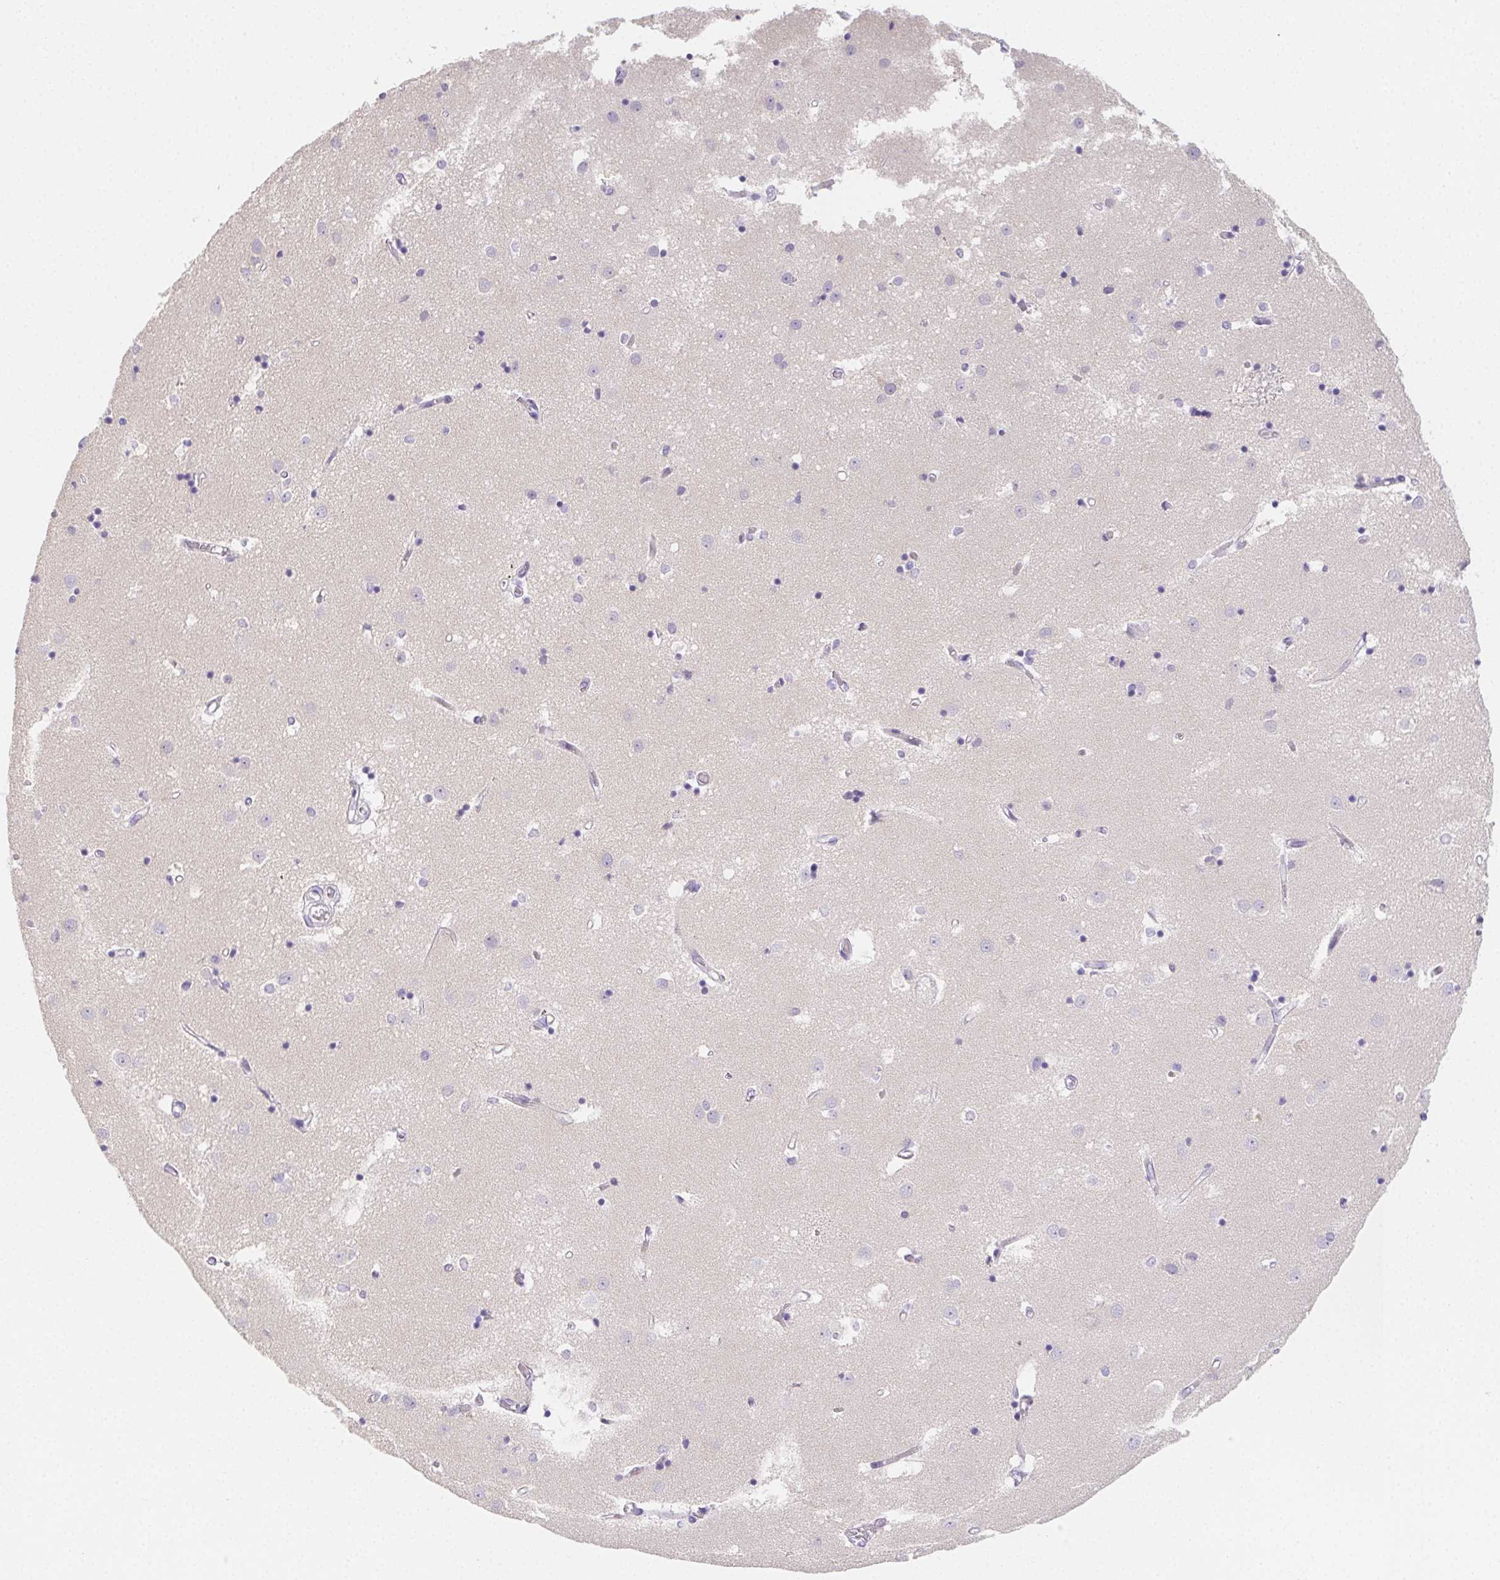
{"staining": {"intensity": "negative", "quantity": "none", "location": "none"}, "tissue": "caudate", "cell_type": "Glial cells", "image_type": "normal", "snomed": [{"axis": "morphology", "description": "Normal tissue, NOS"}, {"axis": "topography", "description": "Lateral ventricle wall"}], "caption": "A photomicrograph of caudate stained for a protein exhibits no brown staining in glial cells. (DAB (3,3'-diaminobenzidine) immunohistochemistry, high magnification).", "gene": "ZBBX", "patient": {"sex": "male", "age": 54}}